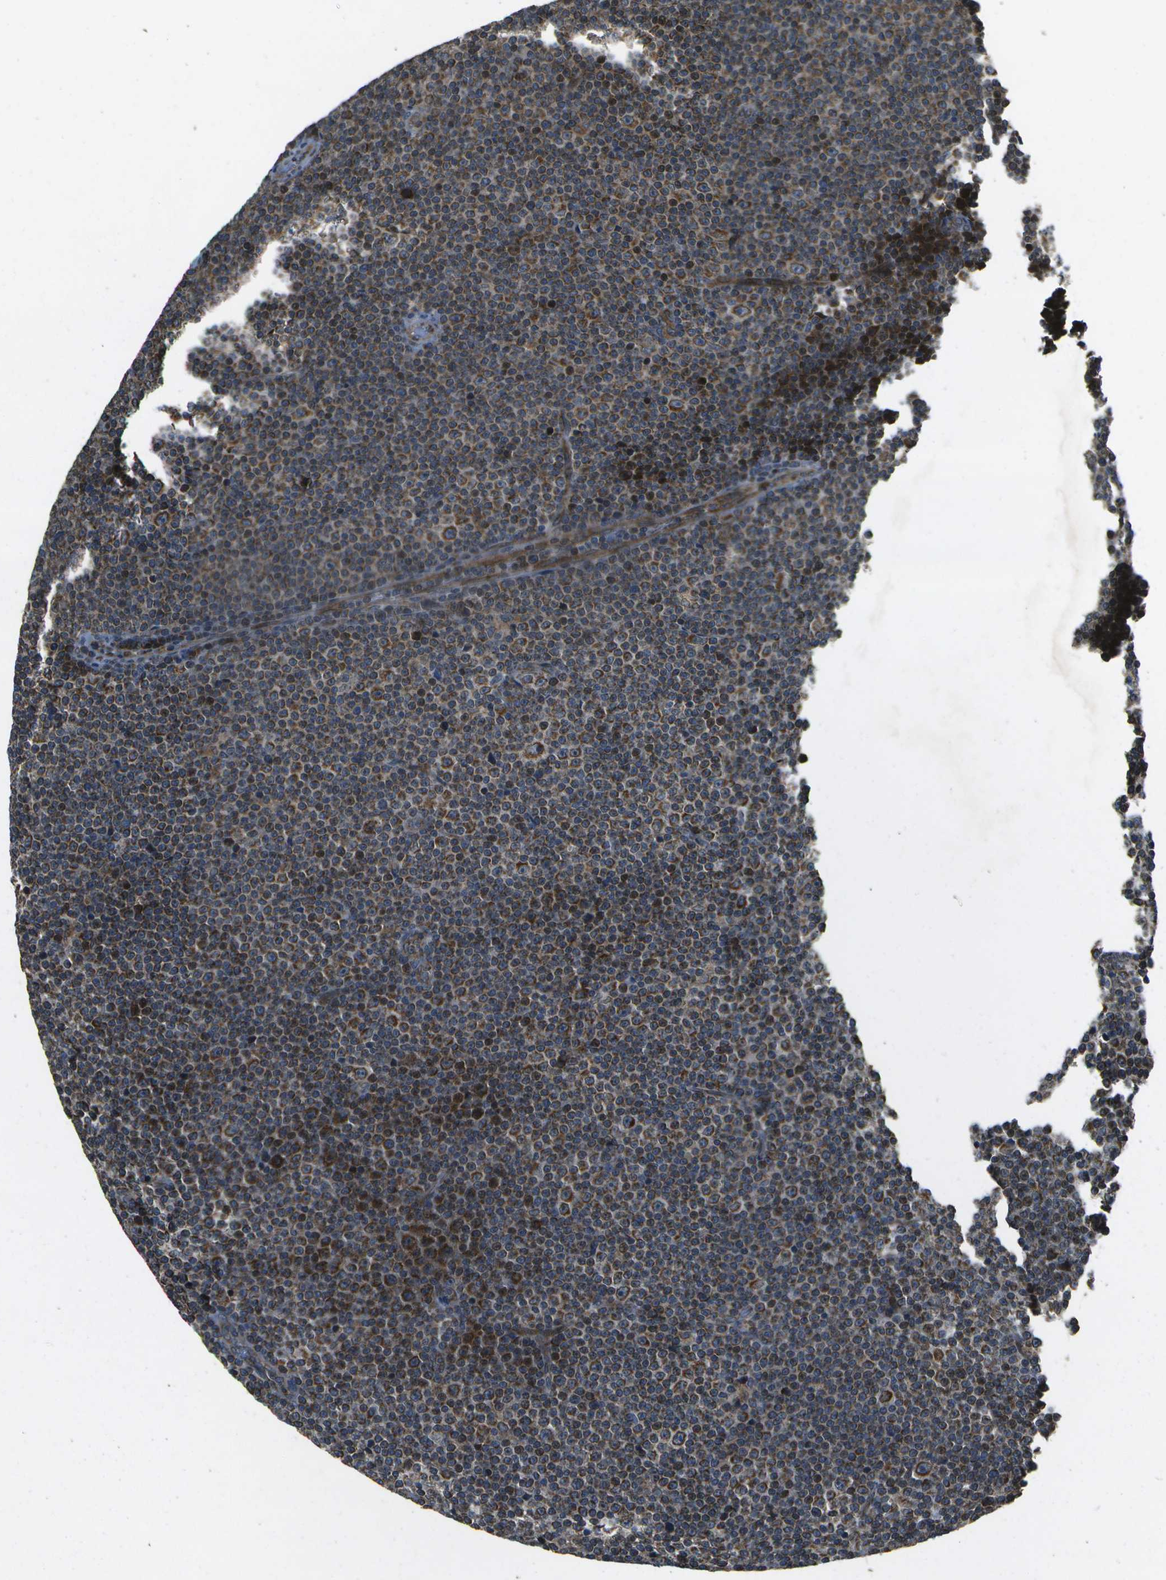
{"staining": {"intensity": "moderate", "quantity": ">75%", "location": "cytoplasmic/membranous"}, "tissue": "lymphoma", "cell_type": "Tumor cells", "image_type": "cancer", "snomed": [{"axis": "morphology", "description": "Malignant lymphoma, non-Hodgkin's type, Low grade"}, {"axis": "topography", "description": "Lymph node"}], "caption": "A brown stain highlights moderate cytoplasmic/membranous staining of a protein in human malignant lymphoma, non-Hodgkin's type (low-grade) tumor cells.", "gene": "HFE", "patient": {"sex": "female", "age": 67}}